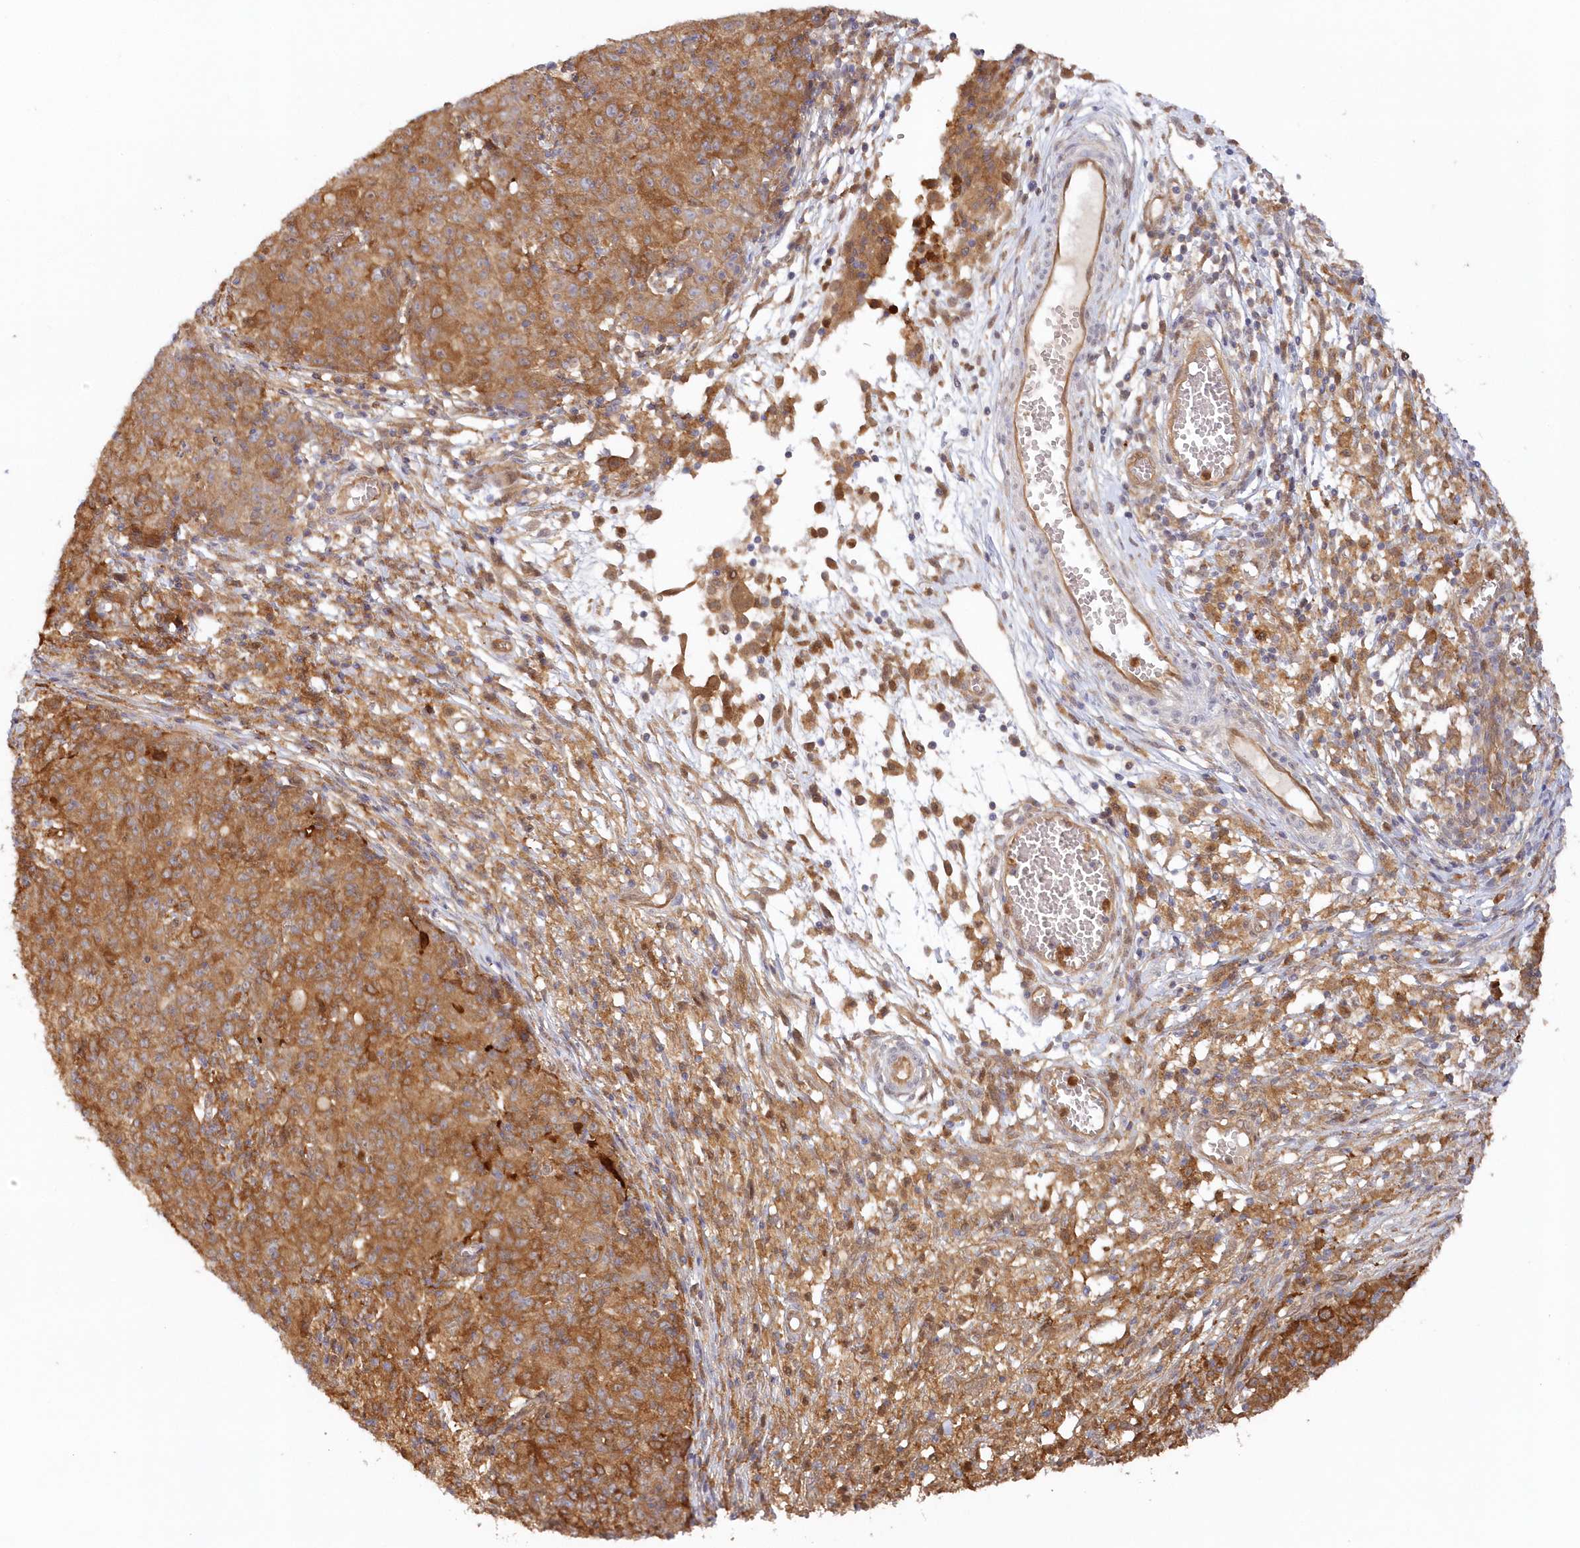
{"staining": {"intensity": "moderate", "quantity": ">75%", "location": "cytoplasmic/membranous"}, "tissue": "ovarian cancer", "cell_type": "Tumor cells", "image_type": "cancer", "snomed": [{"axis": "morphology", "description": "Carcinoma, endometroid"}, {"axis": "topography", "description": "Ovary"}], "caption": "This is a histology image of IHC staining of ovarian cancer, which shows moderate staining in the cytoplasmic/membranous of tumor cells.", "gene": "GBE1", "patient": {"sex": "female", "age": 42}}